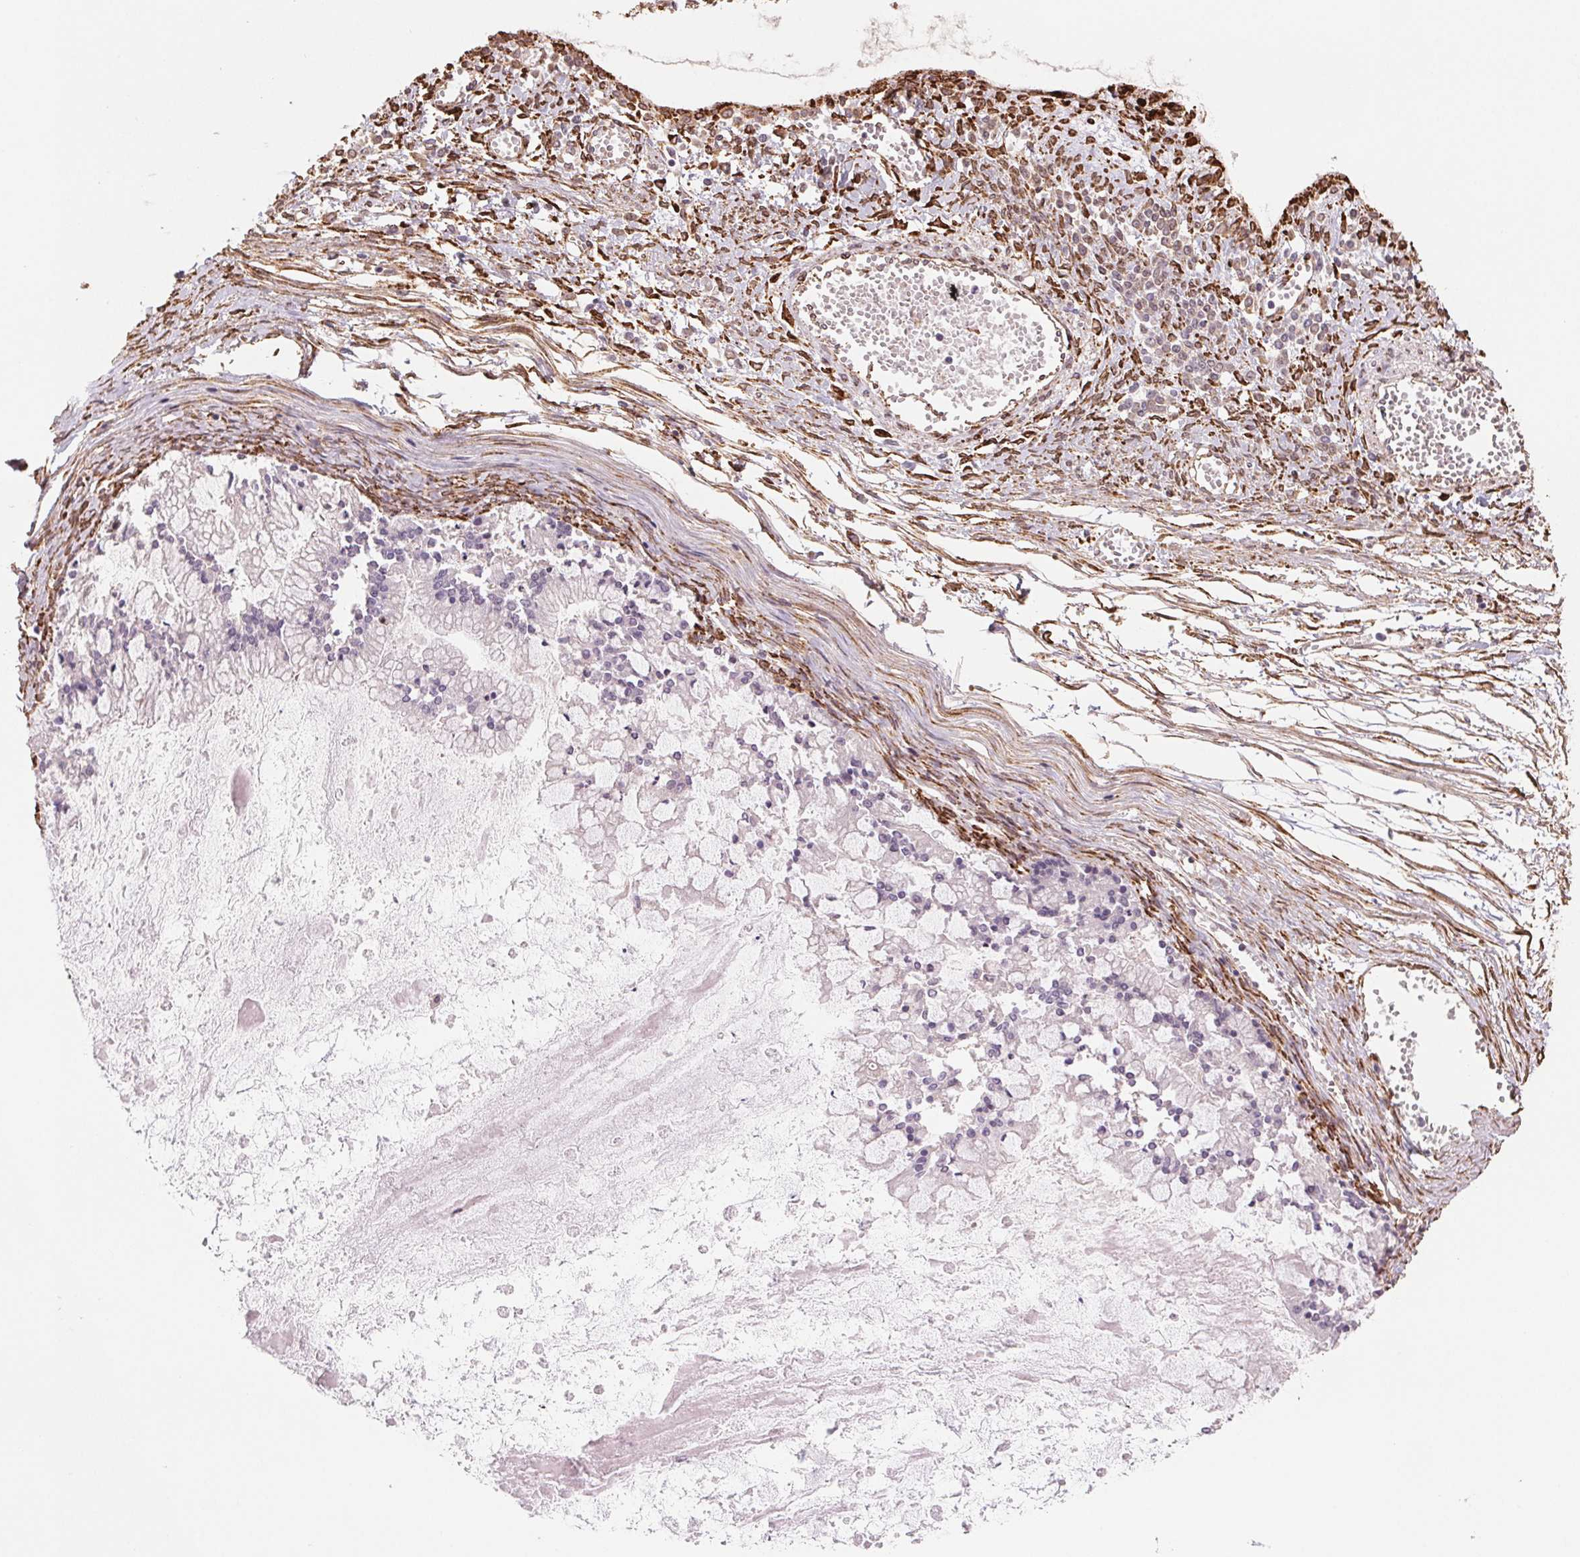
{"staining": {"intensity": "negative", "quantity": "none", "location": "none"}, "tissue": "ovarian cancer", "cell_type": "Tumor cells", "image_type": "cancer", "snomed": [{"axis": "morphology", "description": "Cystadenocarcinoma, mucinous, NOS"}, {"axis": "topography", "description": "Ovary"}], "caption": "The photomicrograph shows no significant expression in tumor cells of ovarian cancer. (DAB IHC with hematoxylin counter stain).", "gene": "FKBP10", "patient": {"sex": "female", "age": 67}}